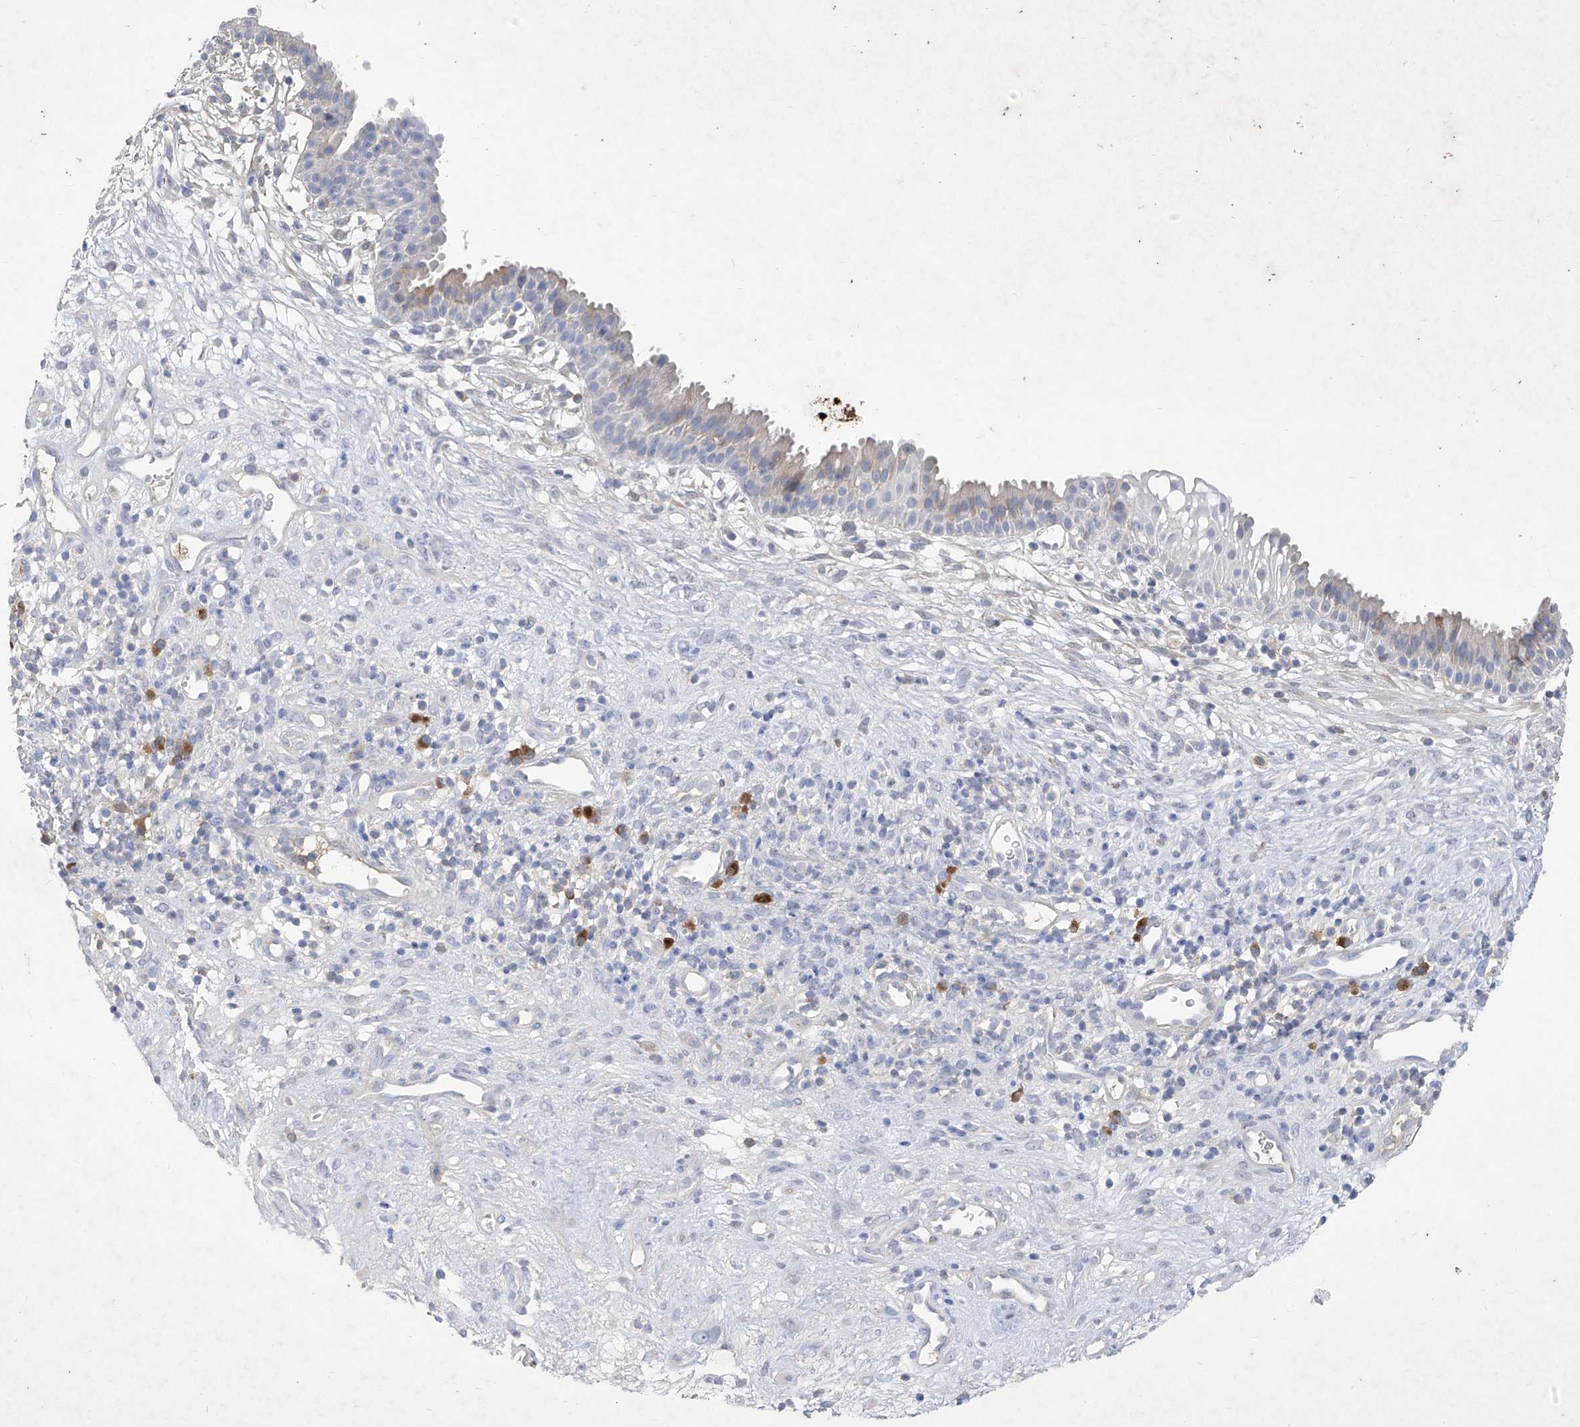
{"staining": {"intensity": "negative", "quantity": "none", "location": "none"}, "tissue": "nasopharynx", "cell_type": "Respiratory epithelial cells", "image_type": "normal", "snomed": [{"axis": "morphology", "description": "Normal tissue, NOS"}, {"axis": "topography", "description": "Nasopharynx"}], "caption": "Image shows no significant protein positivity in respiratory epithelial cells of benign nasopharynx.", "gene": "ASNS", "patient": {"sex": "male", "age": 22}}